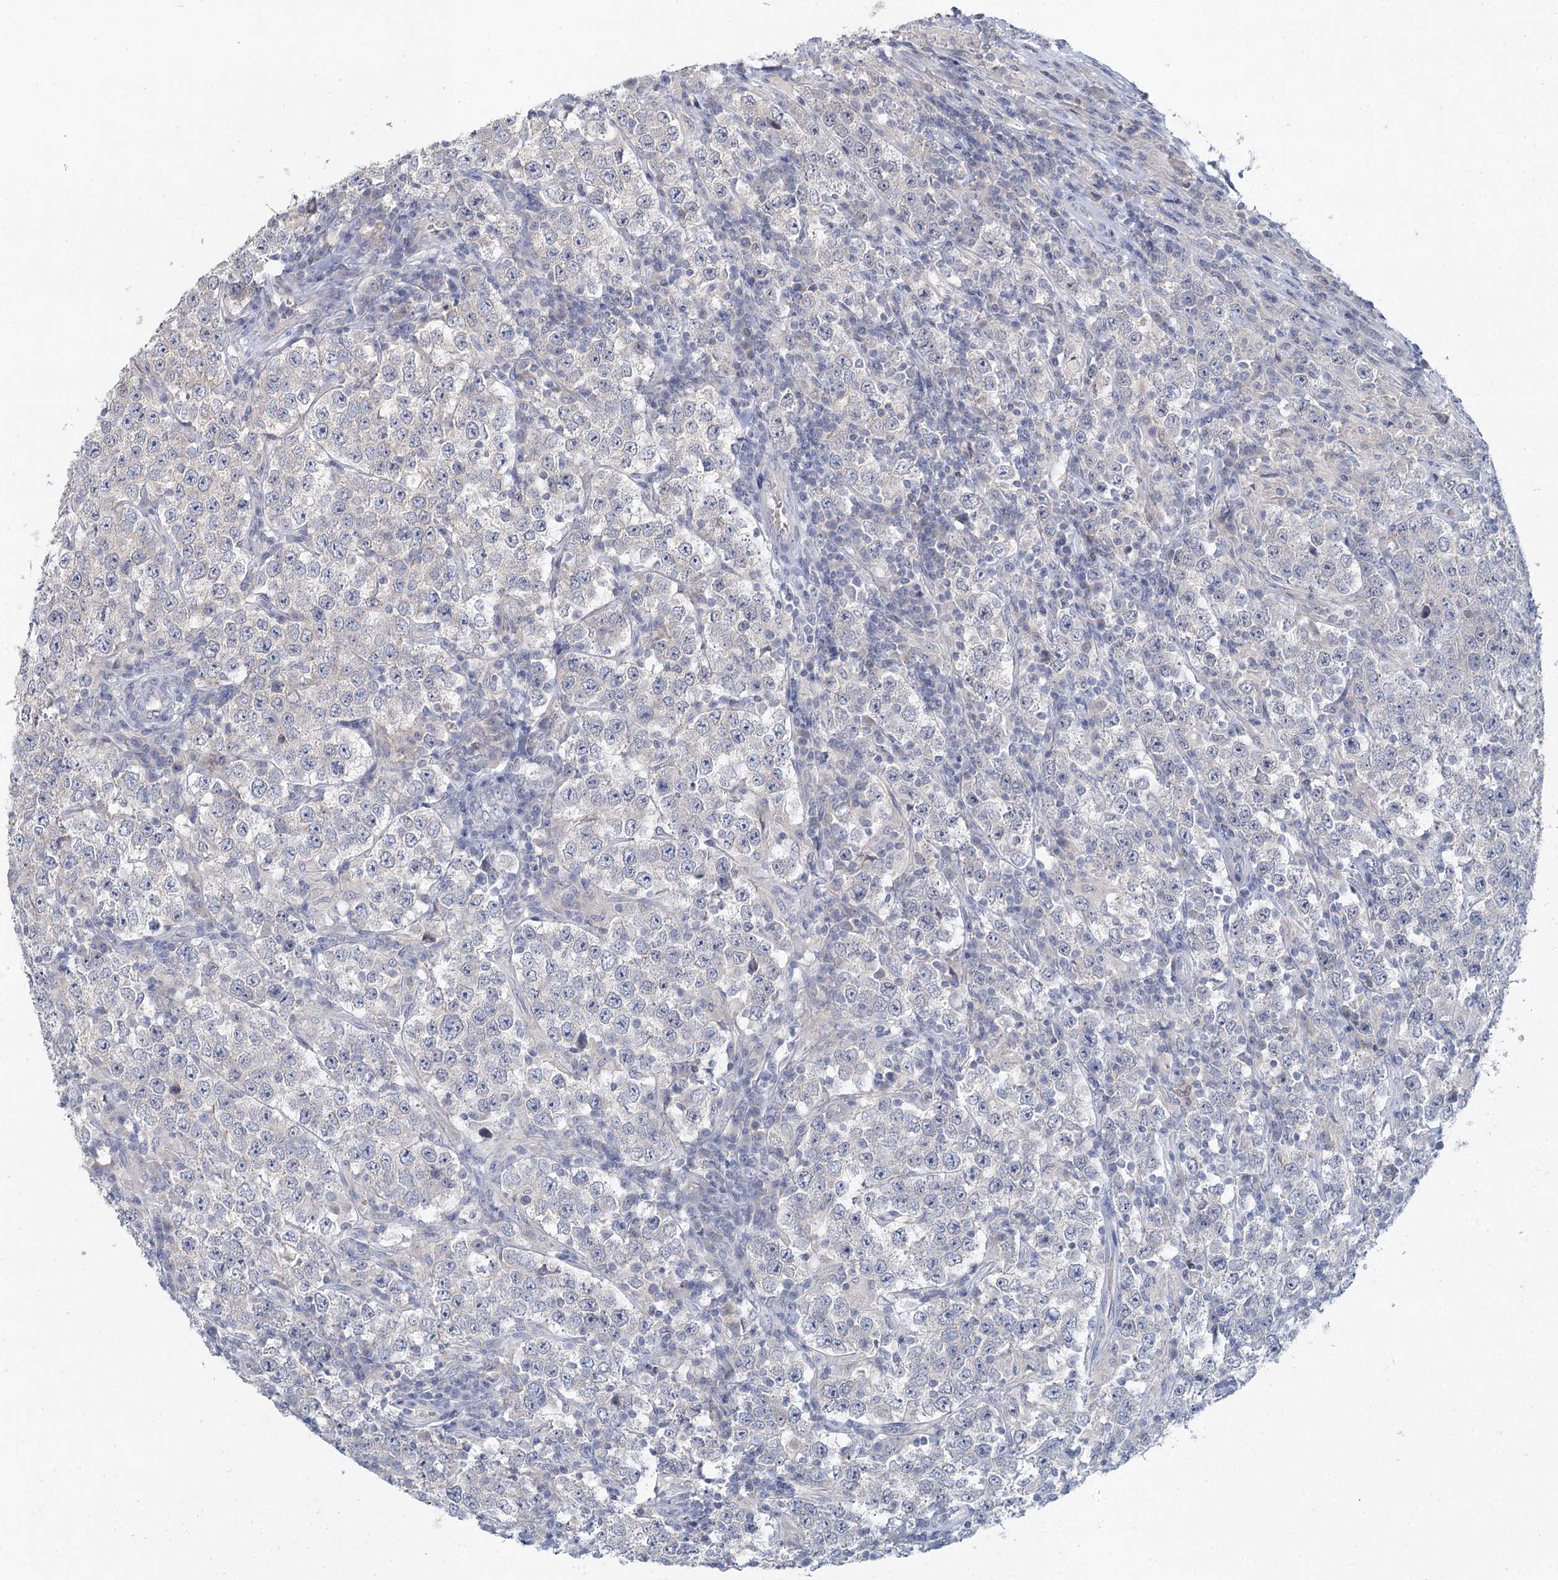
{"staining": {"intensity": "negative", "quantity": "none", "location": "none"}, "tissue": "testis cancer", "cell_type": "Tumor cells", "image_type": "cancer", "snomed": [{"axis": "morphology", "description": "Normal tissue, NOS"}, {"axis": "morphology", "description": "Urothelial carcinoma, High grade"}, {"axis": "morphology", "description": "Seminoma, NOS"}, {"axis": "morphology", "description": "Carcinoma, Embryonal, NOS"}, {"axis": "topography", "description": "Urinary bladder"}, {"axis": "topography", "description": "Testis"}], "caption": "Tumor cells show no significant staining in testis cancer.", "gene": "MYO7B", "patient": {"sex": "male", "age": 41}}